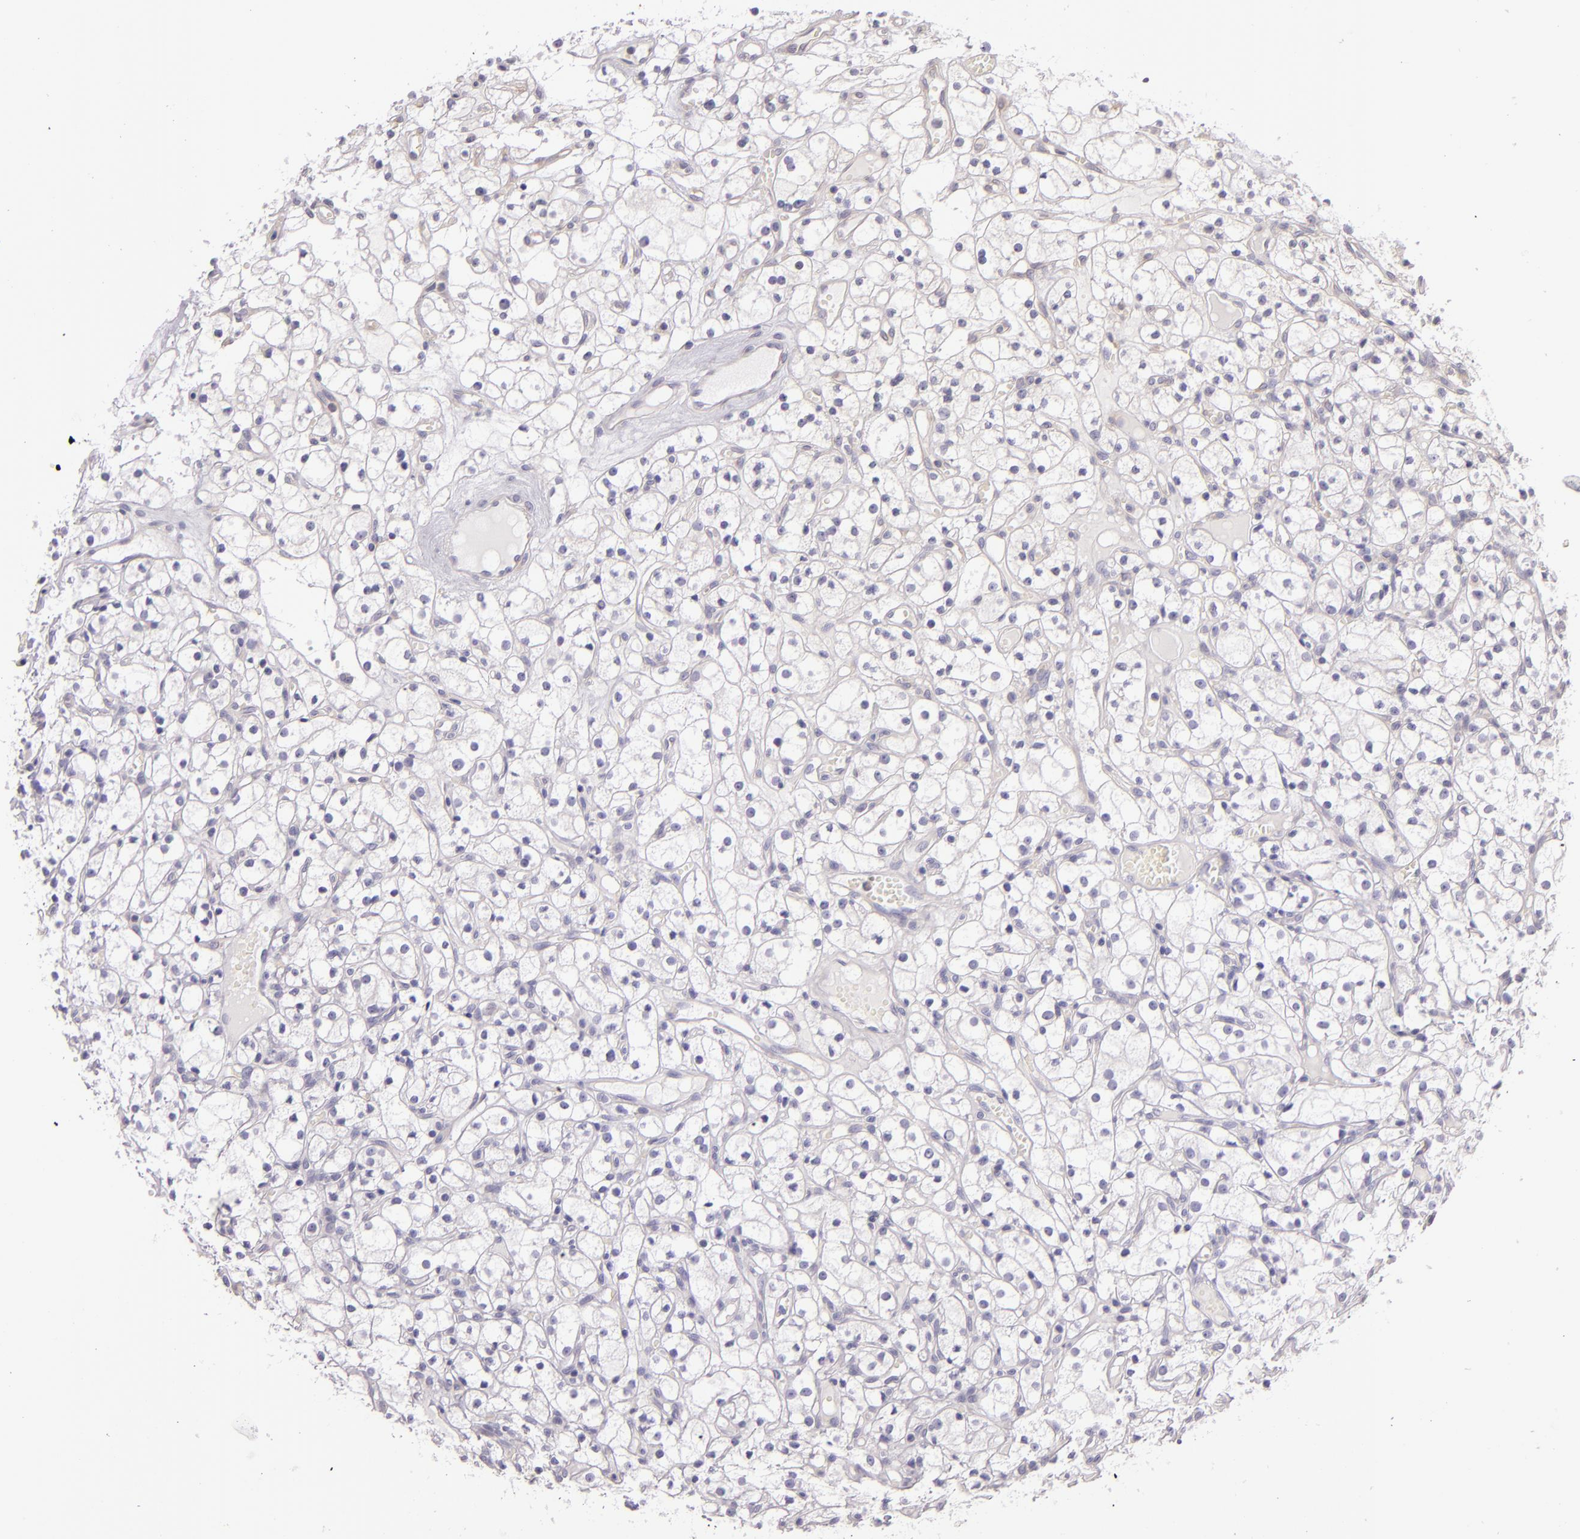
{"staining": {"intensity": "negative", "quantity": "none", "location": "none"}, "tissue": "renal cancer", "cell_type": "Tumor cells", "image_type": "cancer", "snomed": [{"axis": "morphology", "description": "Adenocarcinoma, NOS"}, {"axis": "topography", "description": "Kidney"}], "caption": "This is an immunohistochemistry micrograph of human renal adenocarcinoma. There is no positivity in tumor cells.", "gene": "UPF3B", "patient": {"sex": "male", "age": 61}}